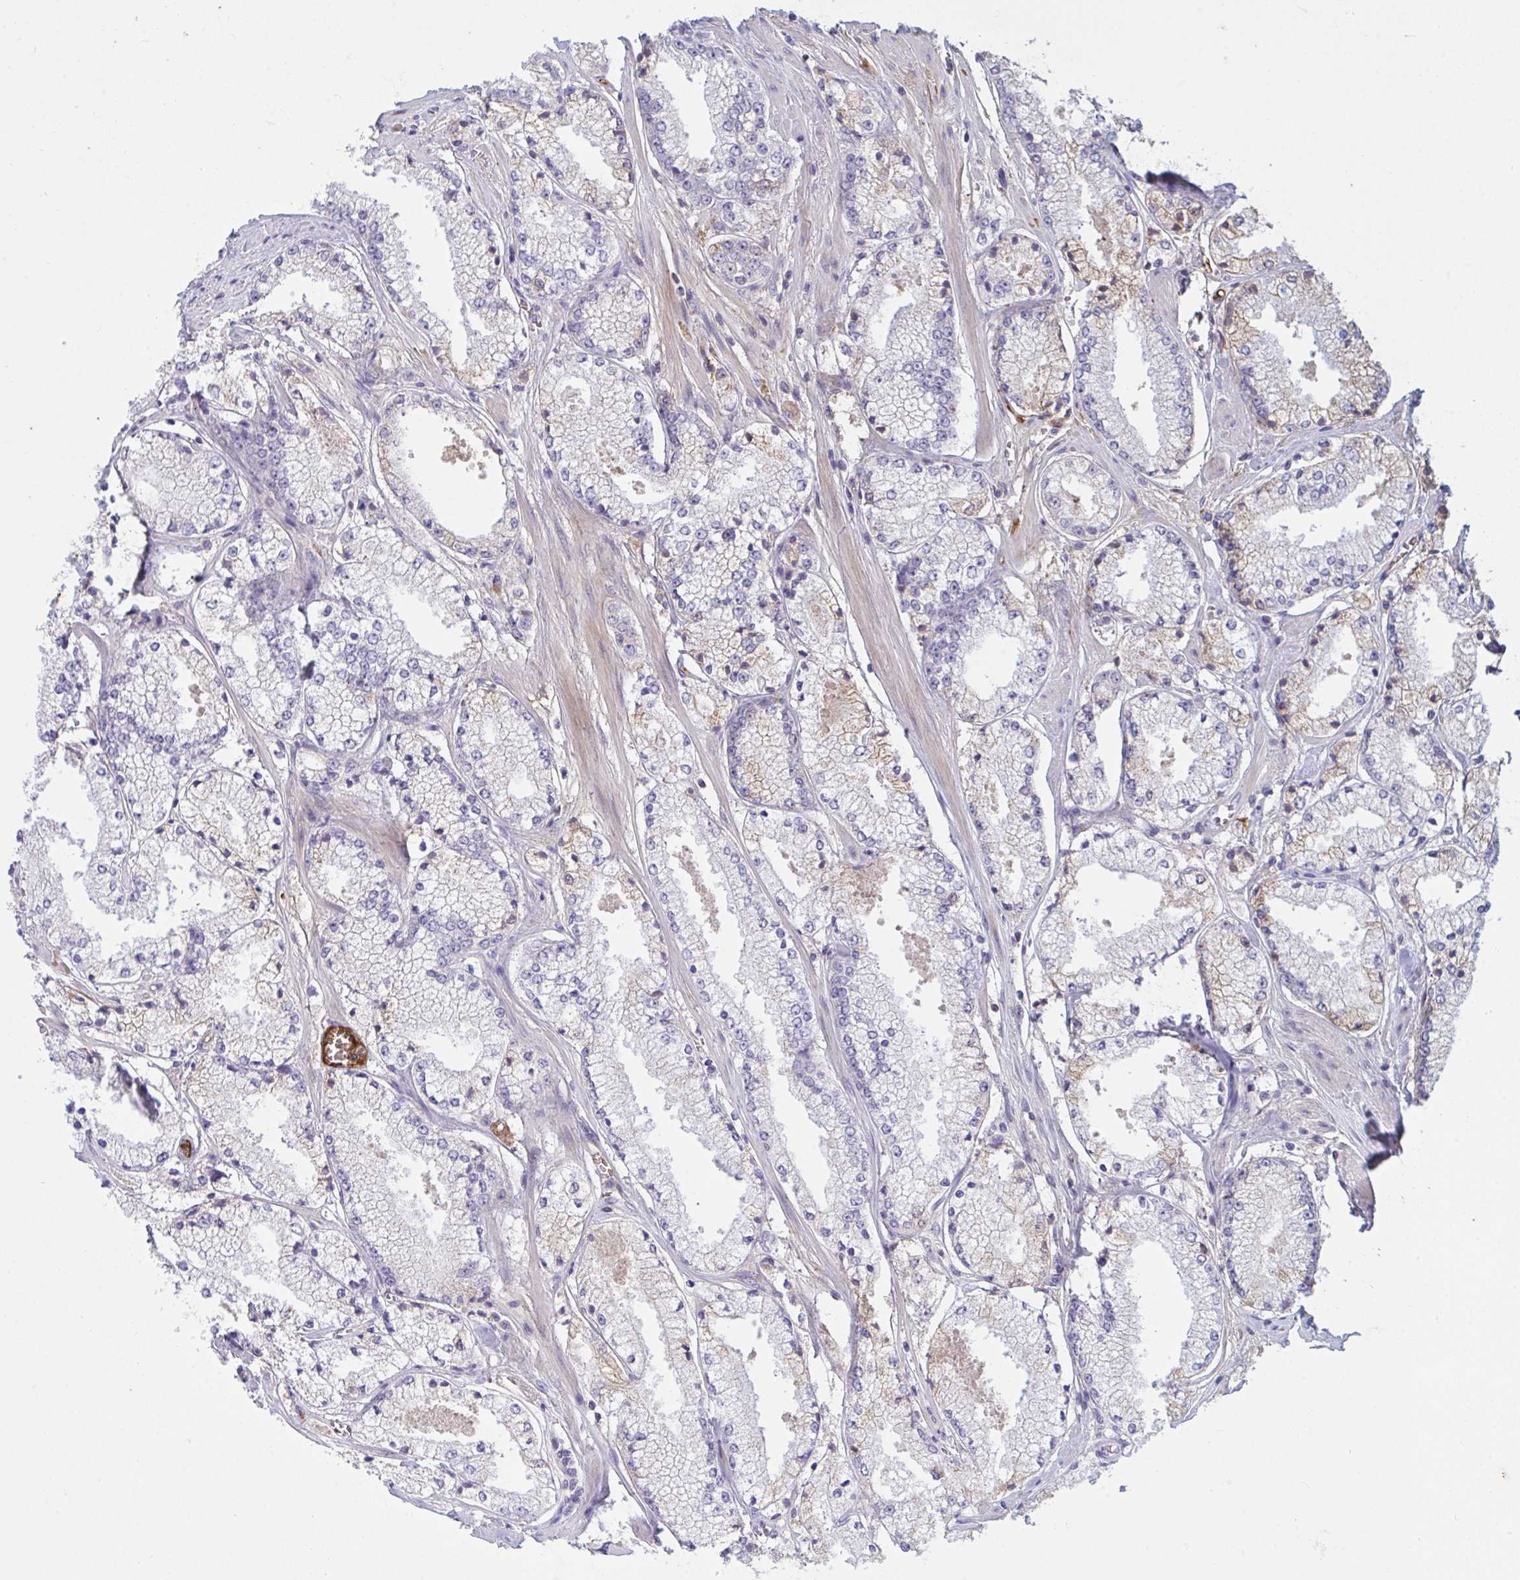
{"staining": {"intensity": "negative", "quantity": "none", "location": "none"}, "tissue": "prostate cancer", "cell_type": "Tumor cells", "image_type": "cancer", "snomed": [{"axis": "morphology", "description": "Adenocarcinoma, High grade"}, {"axis": "topography", "description": "Prostate"}], "caption": "An immunohistochemistry (IHC) histopathology image of prostate adenocarcinoma (high-grade) is shown. There is no staining in tumor cells of prostate adenocarcinoma (high-grade).", "gene": "IL1R1", "patient": {"sex": "male", "age": 63}}